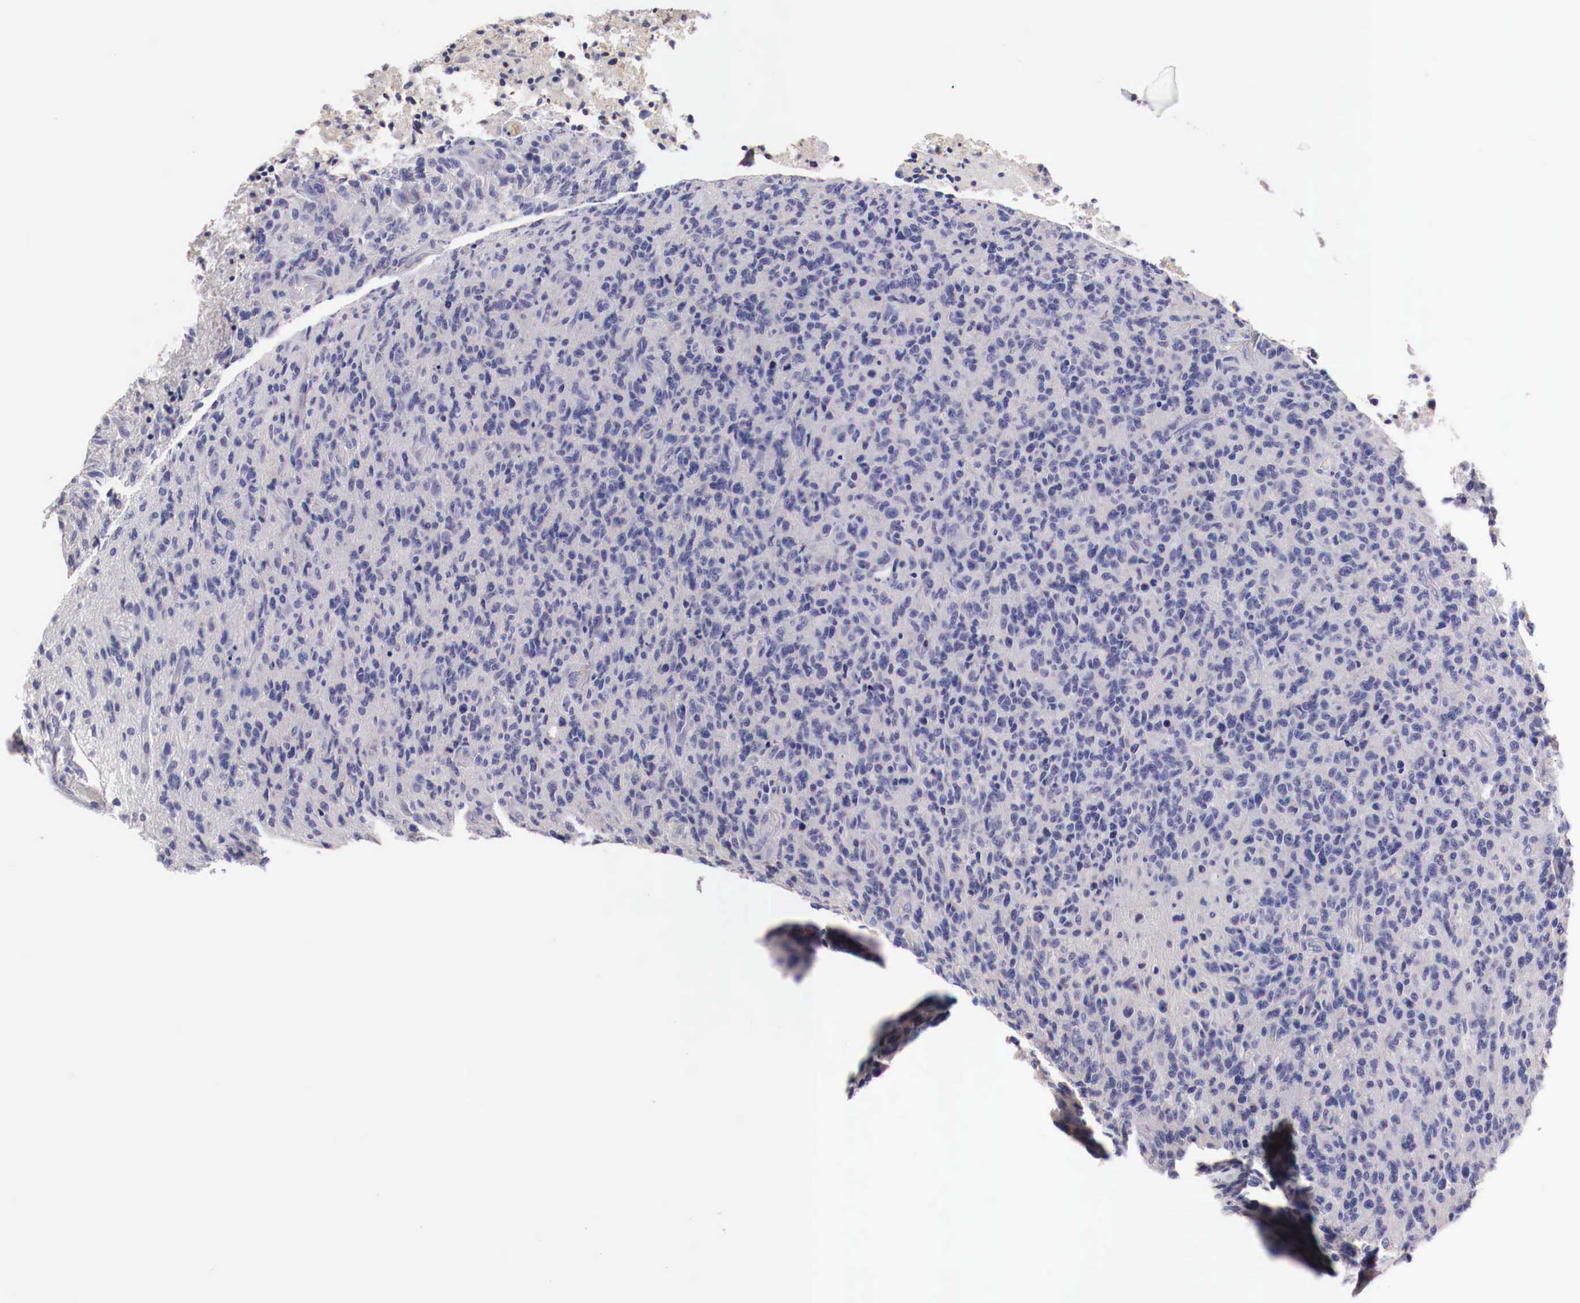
{"staining": {"intensity": "negative", "quantity": "none", "location": "none"}, "tissue": "glioma", "cell_type": "Tumor cells", "image_type": "cancer", "snomed": [{"axis": "morphology", "description": "Glioma, malignant, High grade"}, {"axis": "topography", "description": "Brain"}], "caption": "Glioma stained for a protein using immunohistochemistry (IHC) demonstrates no expression tumor cells.", "gene": "PITPNA", "patient": {"sex": "male", "age": 36}}